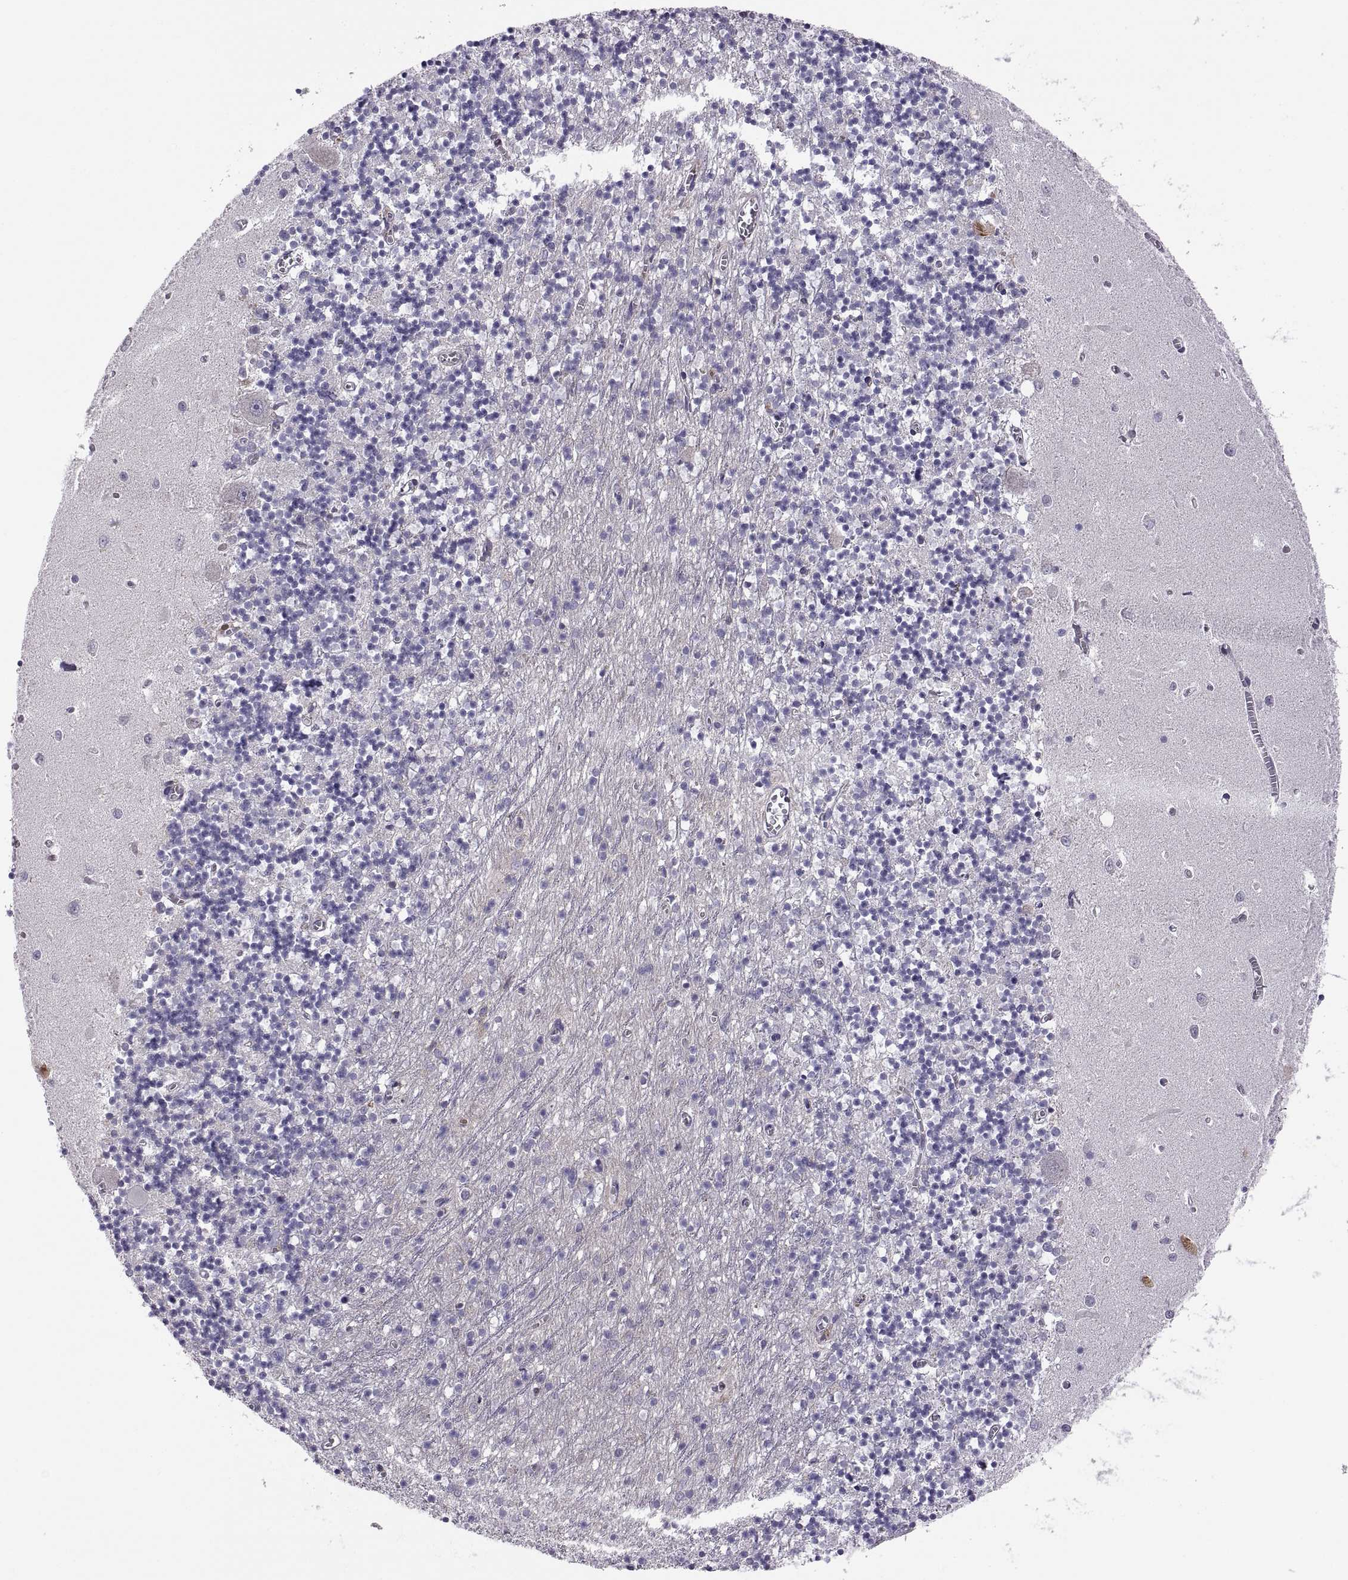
{"staining": {"intensity": "negative", "quantity": "none", "location": "none"}, "tissue": "cerebellum", "cell_type": "Cells in granular layer", "image_type": "normal", "snomed": [{"axis": "morphology", "description": "Normal tissue, NOS"}, {"axis": "topography", "description": "Cerebellum"}], "caption": "A micrograph of cerebellum stained for a protein displays no brown staining in cells in granular layer.", "gene": "SPATA32", "patient": {"sex": "female", "age": 64}}